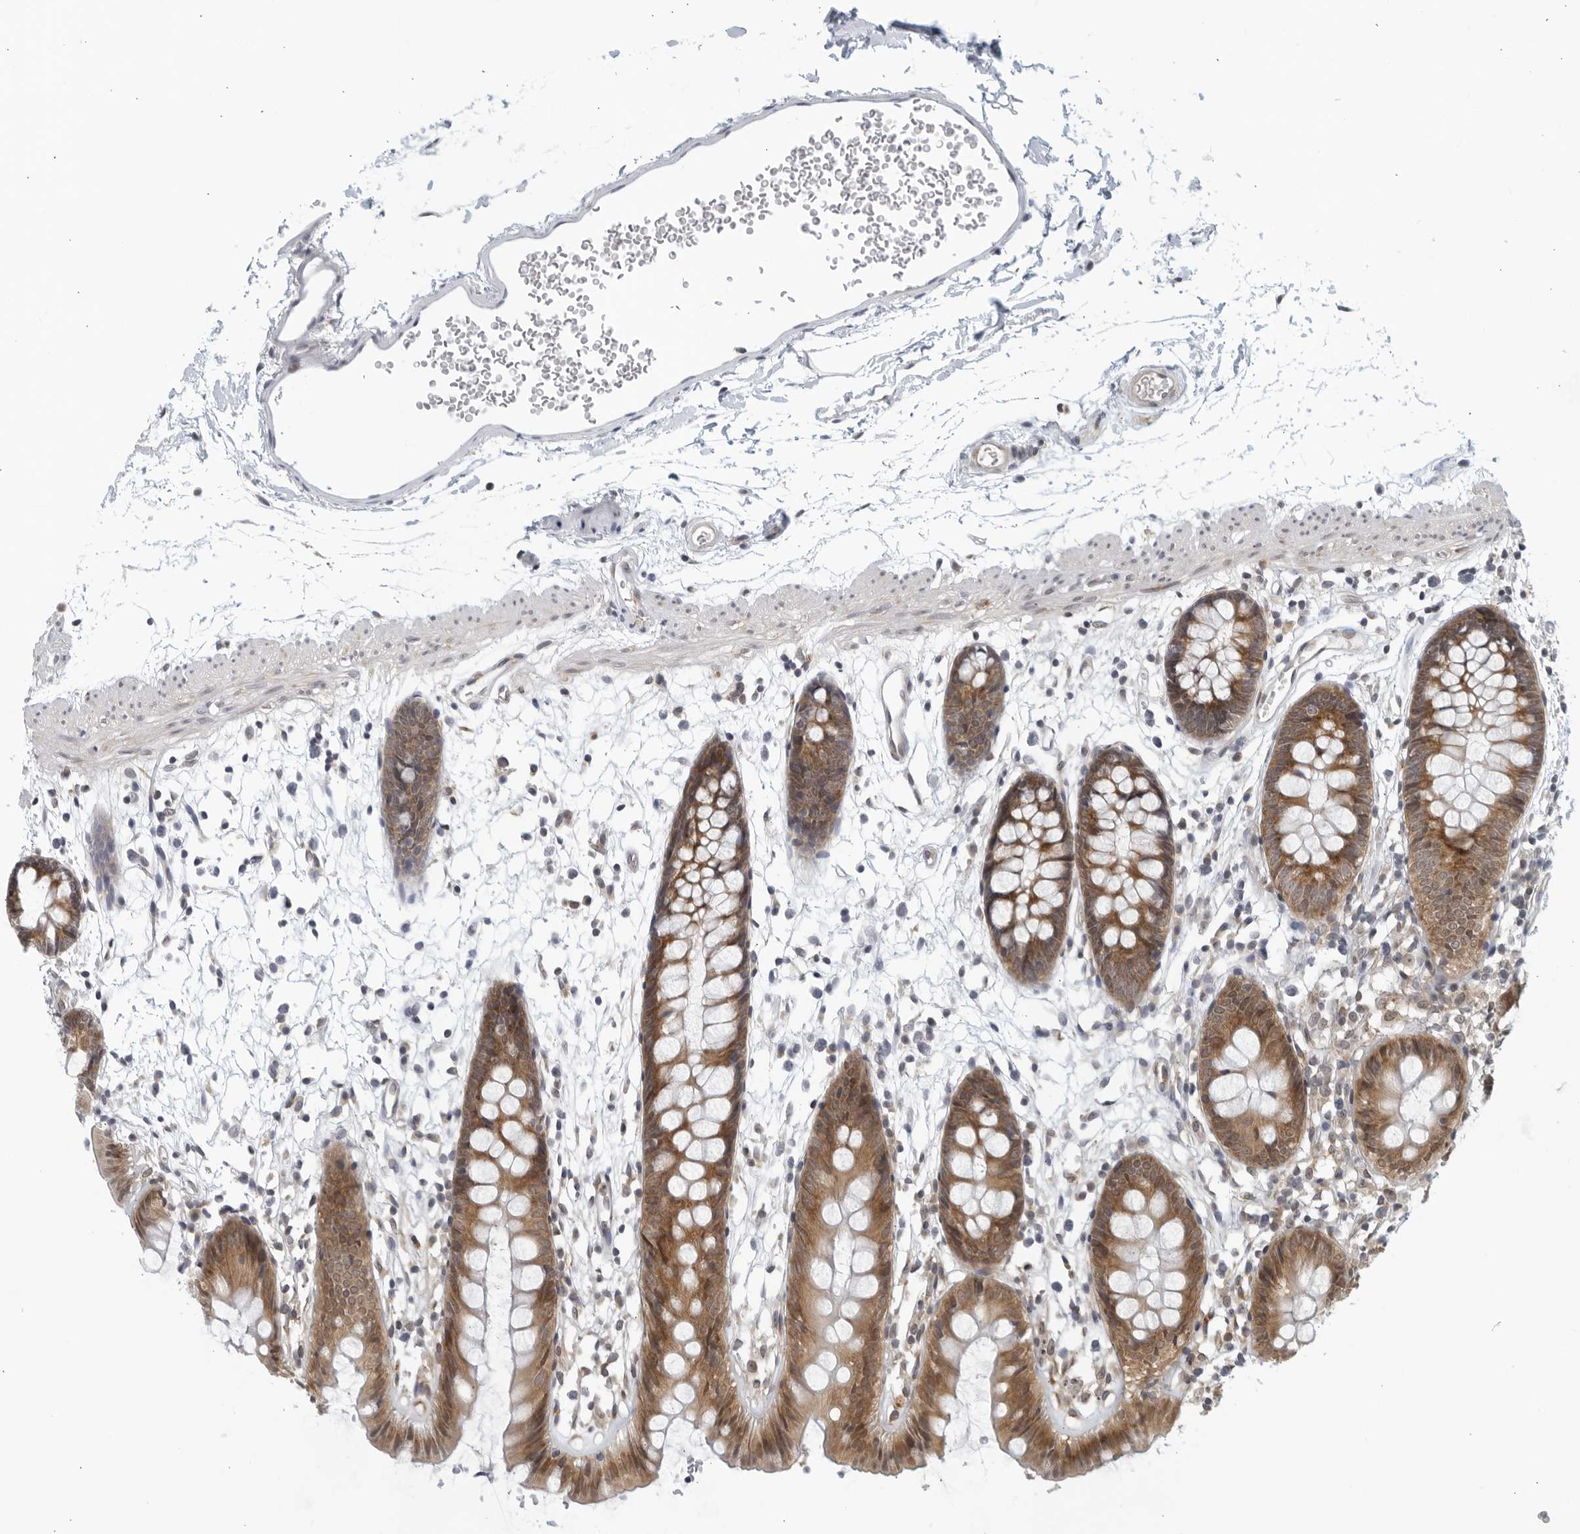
{"staining": {"intensity": "negative", "quantity": "none", "location": "none"}, "tissue": "colon", "cell_type": "Endothelial cells", "image_type": "normal", "snomed": [{"axis": "morphology", "description": "Normal tissue, NOS"}, {"axis": "topography", "description": "Colon"}], "caption": "Immunohistochemistry (IHC) image of normal colon: human colon stained with DAB (3,3'-diaminobenzidine) displays no significant protein positivity in endothelial cells.", "gene": "RC3H1", "patient": {"sex": "male", "age": 56}}